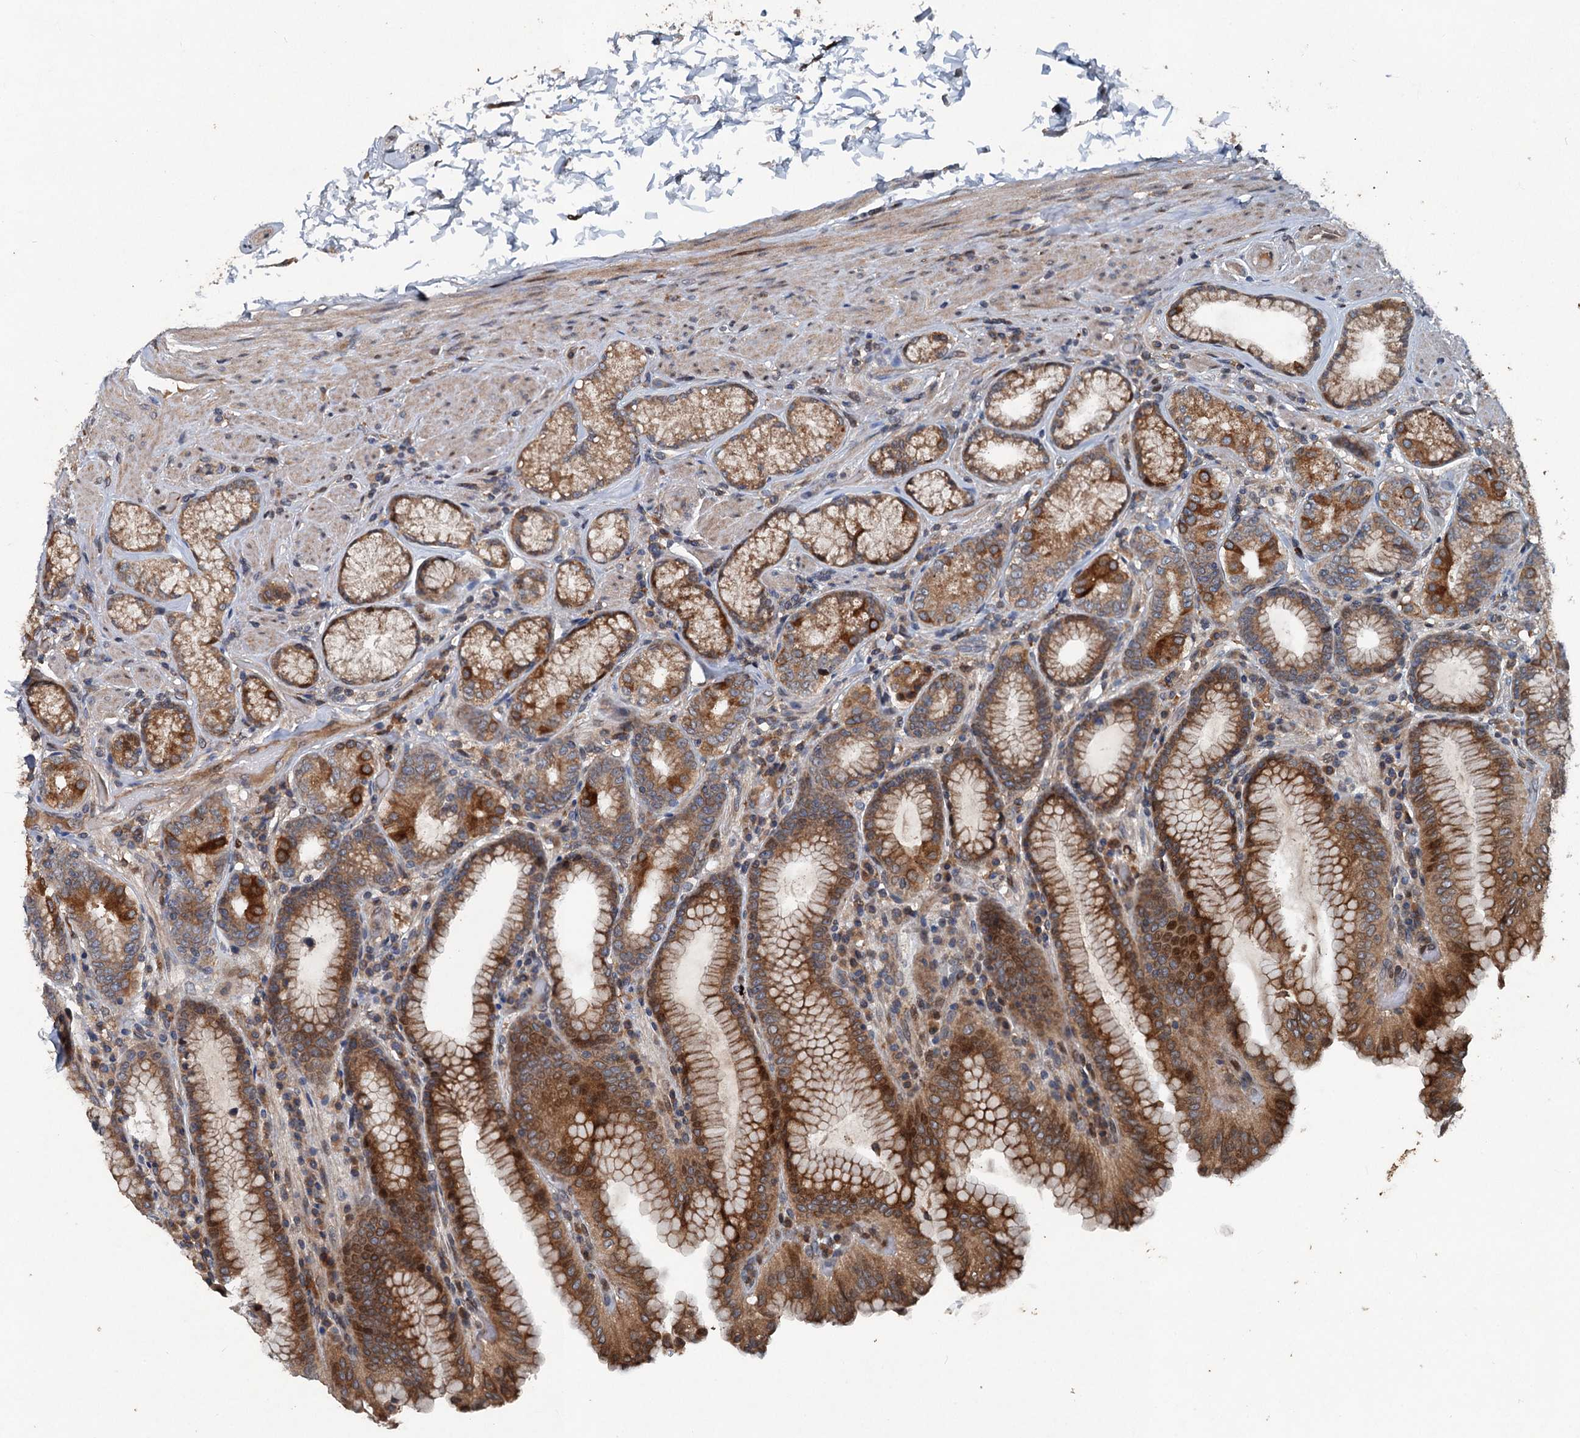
{"staining": {"intensity": "moderate", "quantity": ">75%", "location": "cytoplasmic/membranous"}, "tissue": "stomach", "cell_type": "Glandular cells", "image_type": "normal", "snomed": [{"axis": "morphology", "description": "Normal tissue, NOS"}, {"axis": "topography", "description": "Stomach, upper"}, {"axis": "topography", "description": "Stomach, lower"}], "caption": "The micrograph exhibits a brown stain indicating the presence of a protein in the cytoplasmic/membranous of glandular cells in stomach. (IHC, brightfield microscopy, high magnification).", "gene": "TAPBPL", "patient": {"sex": "female", "age": 76}}